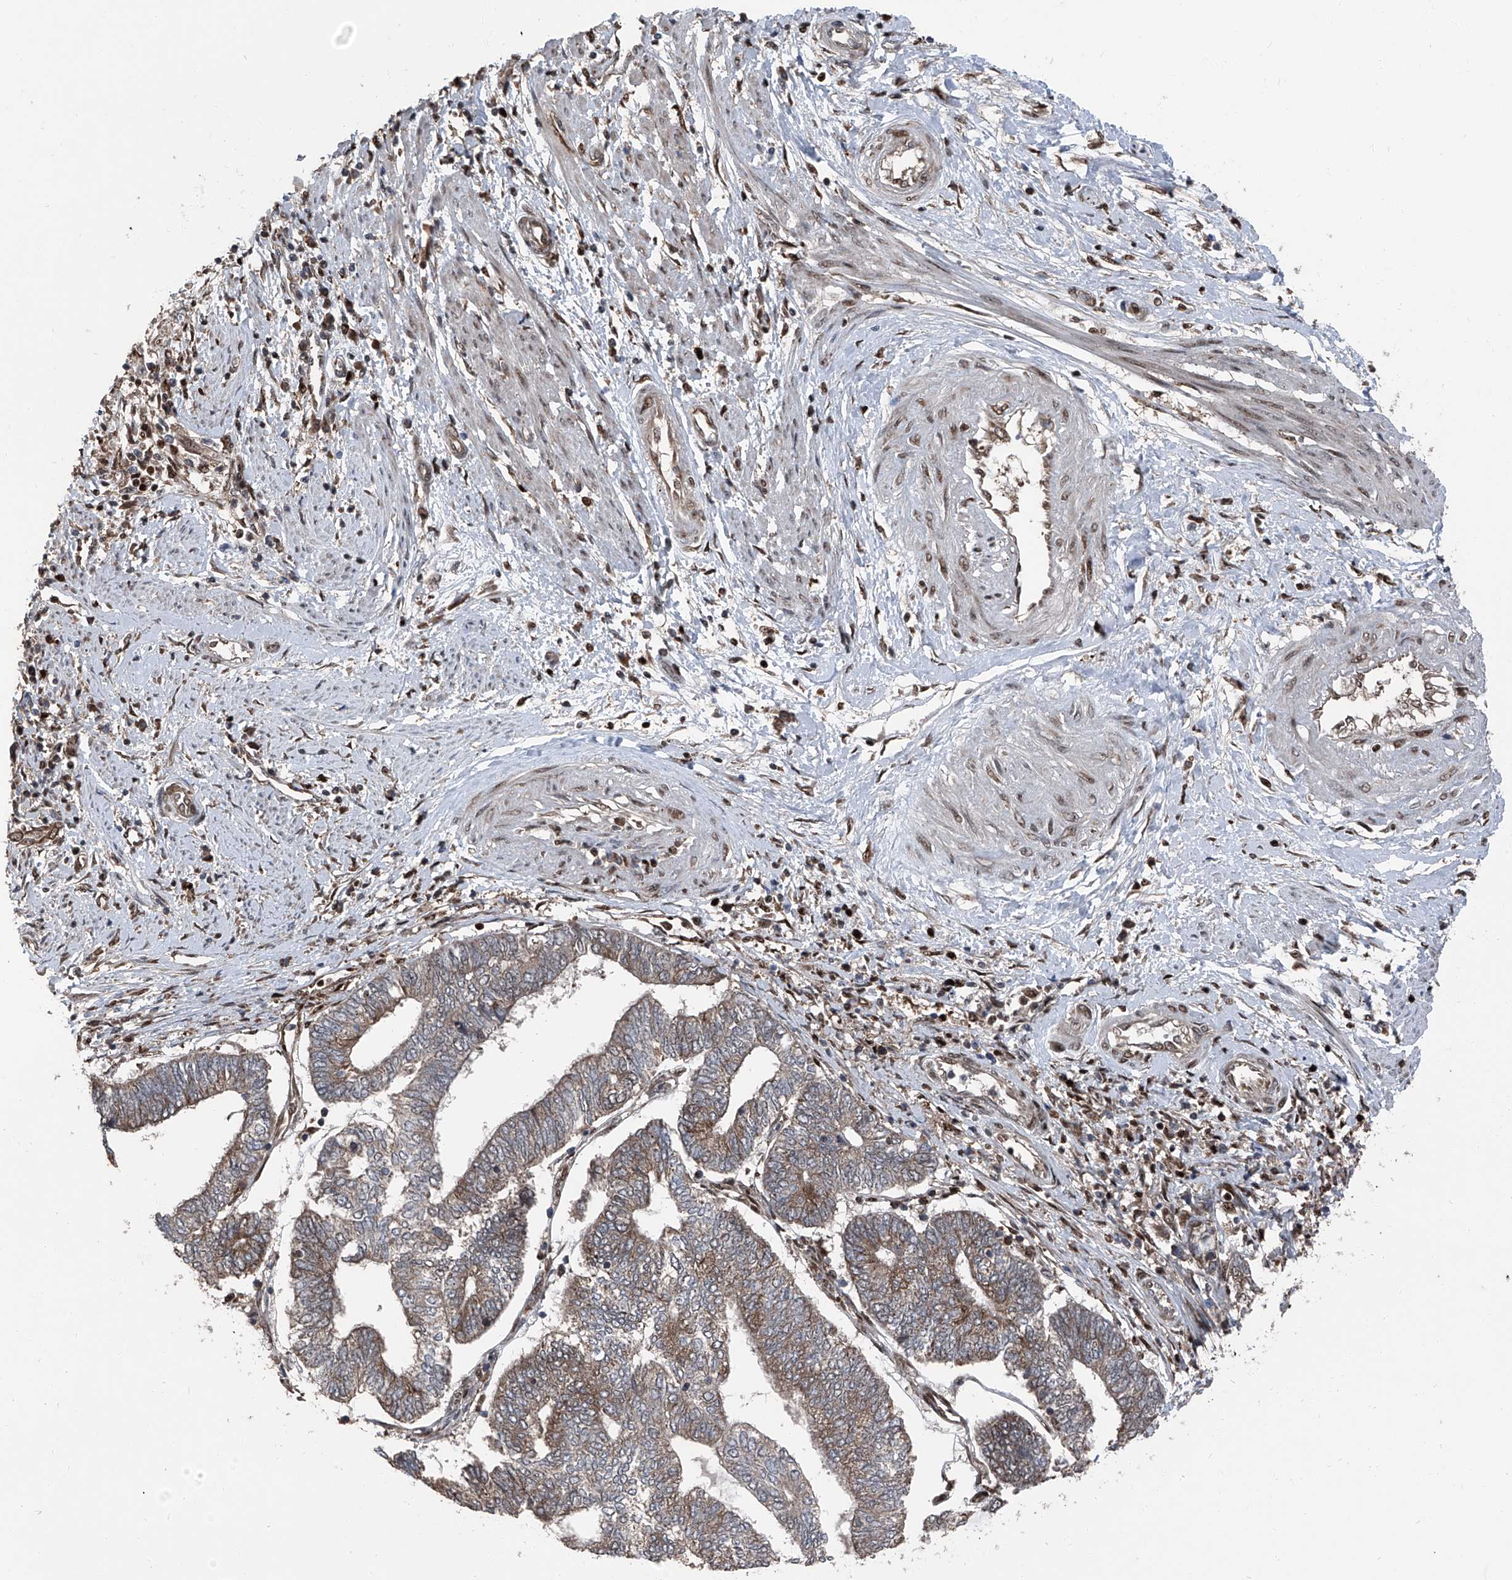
{"staining": {"intensity": "moderate", "quantity": "25%-75%", "location": "cytoplasmic/membranous"}, "tissue": "endometrial cancer", "cell_type": "Tumor cells", "image_type": "cancer", "snomed": [{"axis": "morphology", "description": "Adenocarcinoma, NOS"}, {"axis": "topography", "description": "Uterus"}, {"axis": "topography", "description": "Endometrium"}], "caption": "The immunohistochemical stain highlights moderate cytoplasmic/membranous positivity in tumor cells of endometrial cancer tissue.", "gene": "FKBP5", "patient": {"sex": "female", "age": 70}}